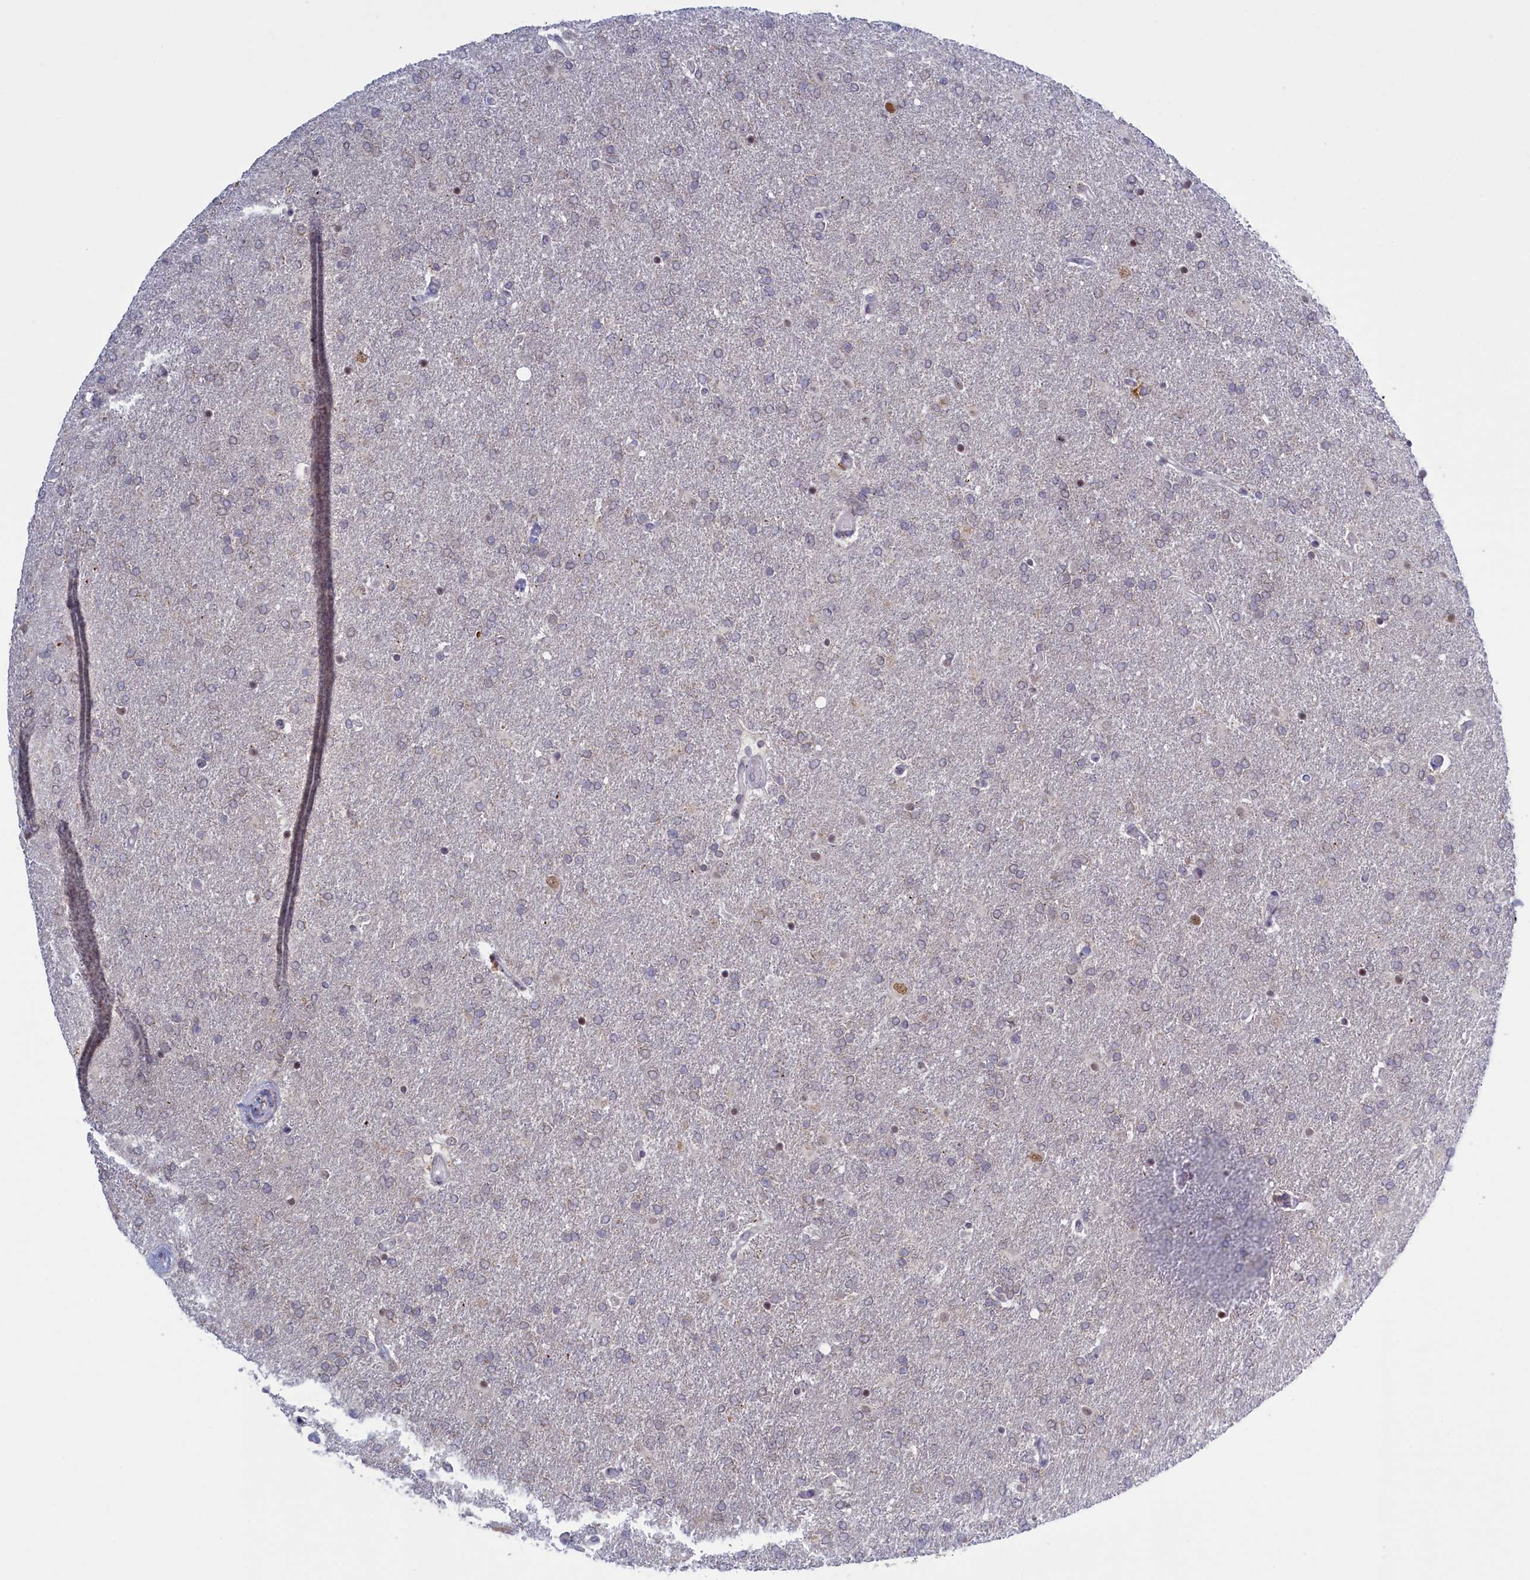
{"staining": {"intensity": "negative", "quantity": "none", "location": "none"}, "tissue": "glioma", "cell_type": "Tumor cells", "image_type": "cancer", "snomed": [{"axis": "morphology", "description": "Glioma, malignant, High grade"}, {"axis": "topography", "description": "Brain"}], "caption": "The image exhibits no significant positivity in tumor cells of malignant high-grade glioma.", "gene": "ATF7IP2", "patient": {"sex": "male", "age": 72}}